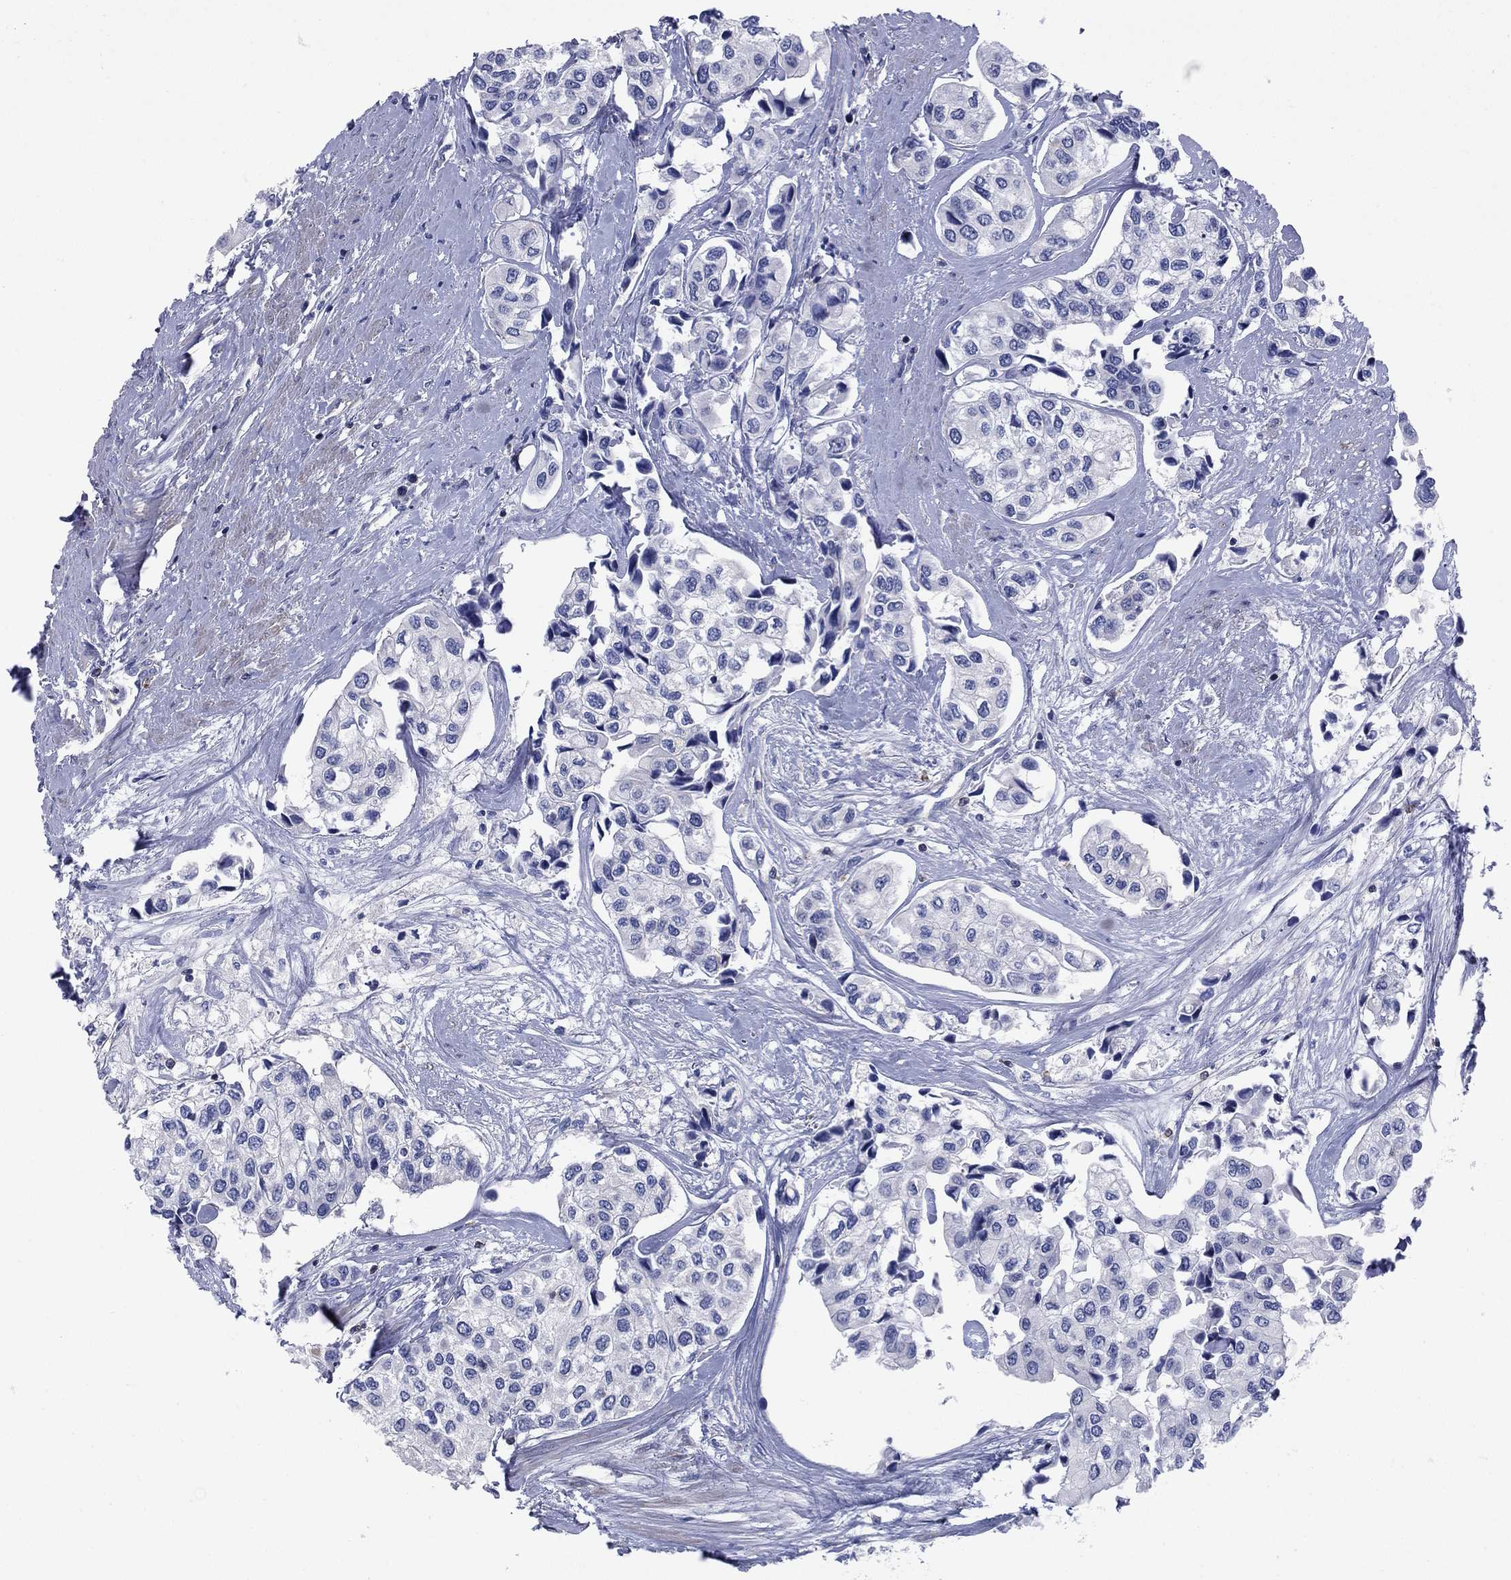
{"staining": {"intensity": "negative", "quantity": "none", "location": "none"}, "tissue": "urothelial cancer", "cell_type": "Tumor cells", "image_type": "cancer", "snomed": [{"axis": "morphology", "description": "Urothelial carcinoma, High grade"}, {"axis": "topography", "description": "Urinary bladder"}], "caption": "Urothelial cancer stained for a protein using immunohistochemistry displays no positivity tumor cells.", "gene": "PSD4", "patient": {"sex": "male", "age": 73}}